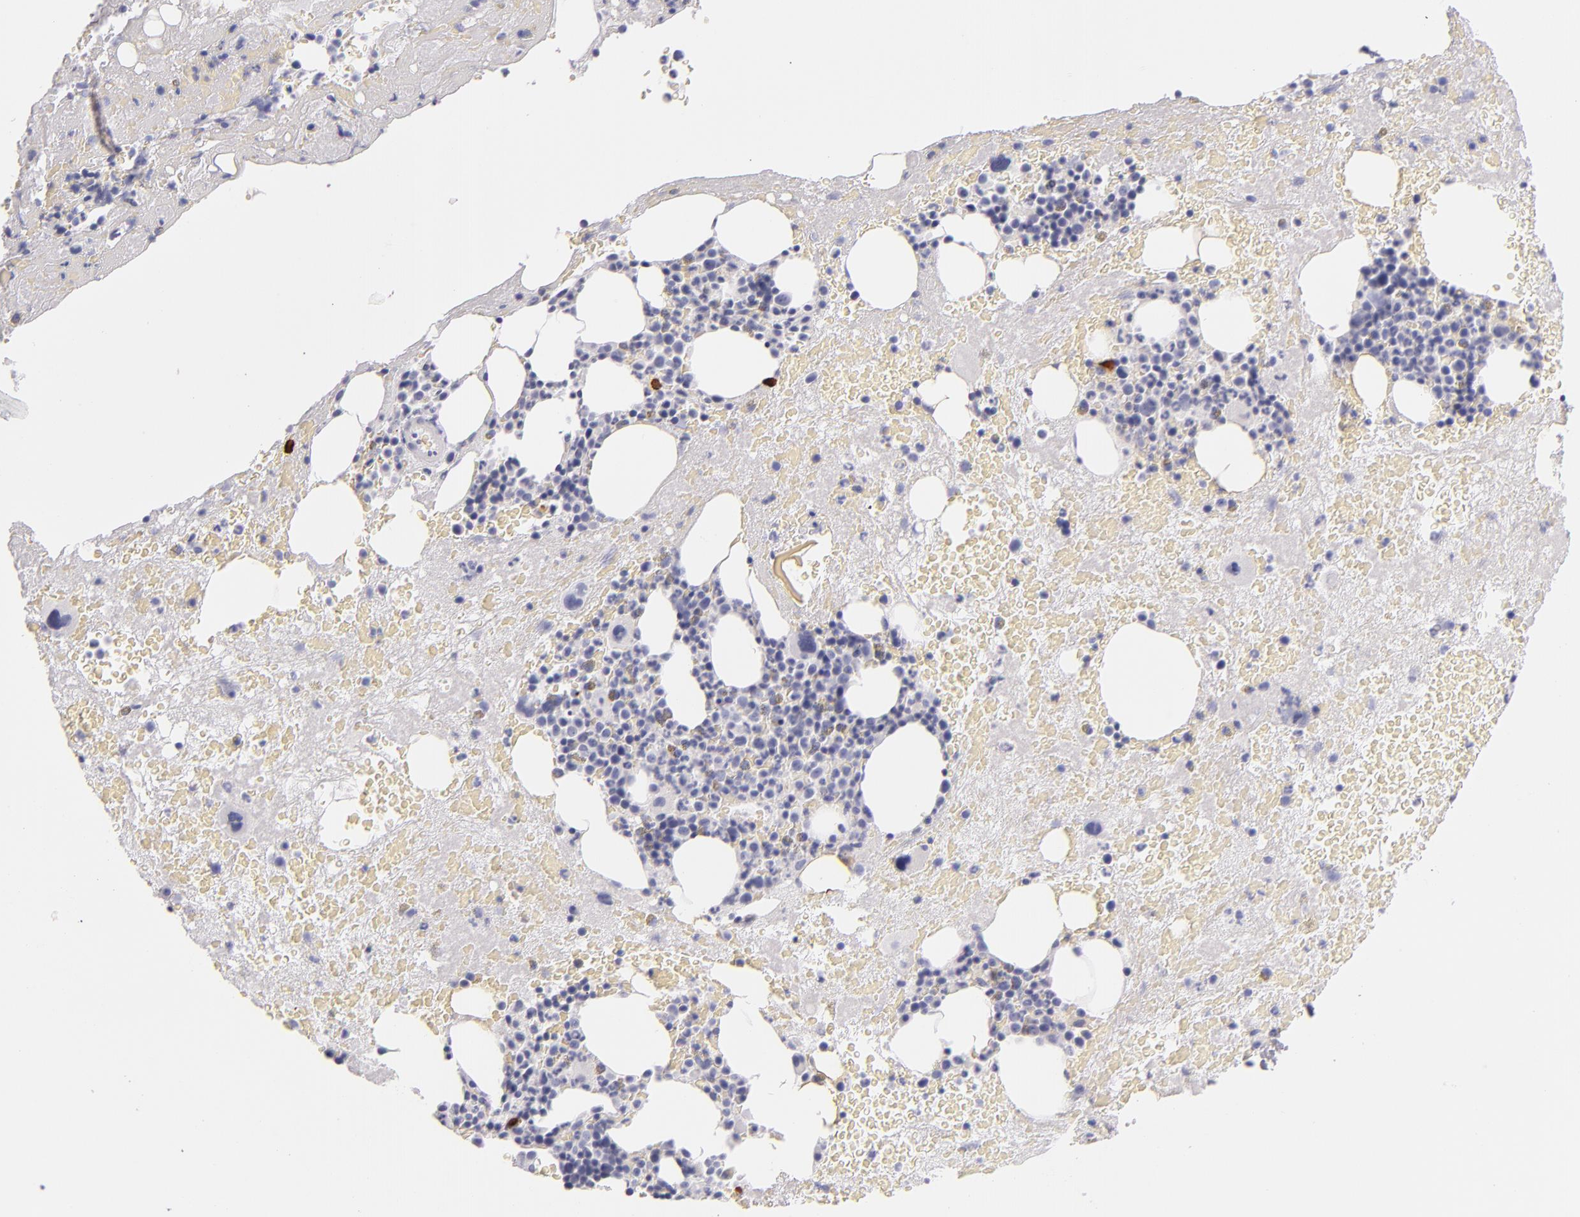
{"staining": {"intensity": "strong", "quantity": "<25%", "location": "cytoplasmic/membranous"}, "tissue": "bone marrow", "cell_type": "Hematopoietic cells", "image_type": "normal", "snomed": [{"axis": "morphology", "description": "Normal tissue, NOS"}, {"axis": "topography", "description": "Bone marrow"}], "caption": "High-magnification brightfield microscopy of benign bone marrow stained with DAB (3,3'-diaminobenzidine) (brown) and counterstained with hematoxylin (blue). hematopoietic cells exhibit strong cytoplasmic/membranous staining is present in approximately<25% of cells. The staining was performed using DAB (3,3'-diaminobenzidine) to visualize the protein expression in brown, while the nuclei were stained in blue with hematoxylin (Magnification: 20x).", "gene": "TPSD1", "patient": {"sex": "male", "age": 76}}